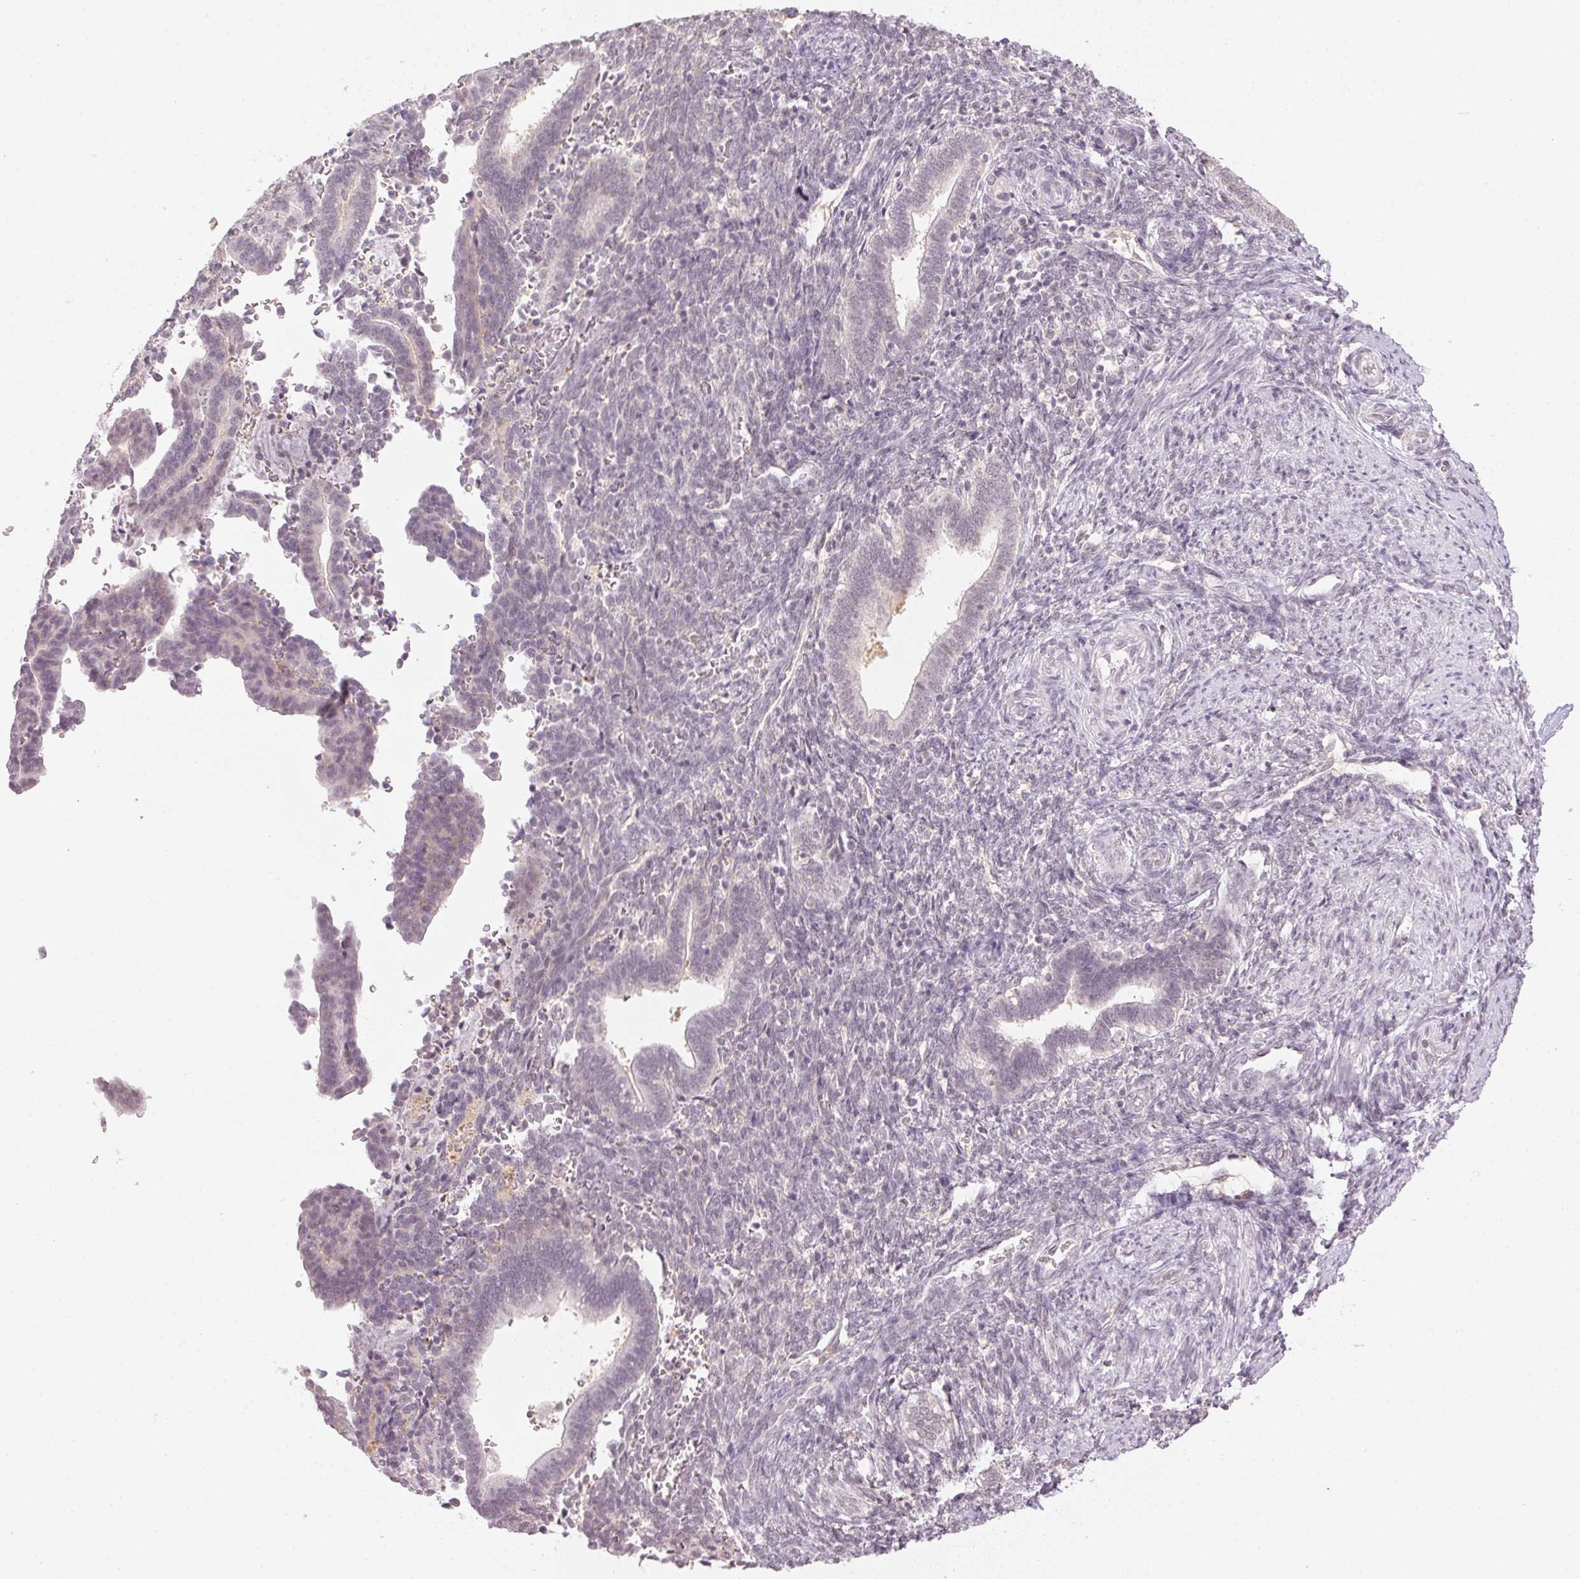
{"staining": {"intensity": "negative", "quantity": "none", "location": "none"}, "tissue": "endometrium", "cell_type": "Cells in endometrial stroma", "image_type": "normal", "snomed": [{"axis": "morphology", "description": "Normal tissue, NOS"}, {"axis": "topography", "description": "Endometrium"}], "caption": "Immunohistochemistry (IHC) image of normal endometrium stained for a protein (brown), which shows no staining in cells in endometrial stroma.", "gene": "KPRP", "patient": {"sex": "female", "age": 34}}